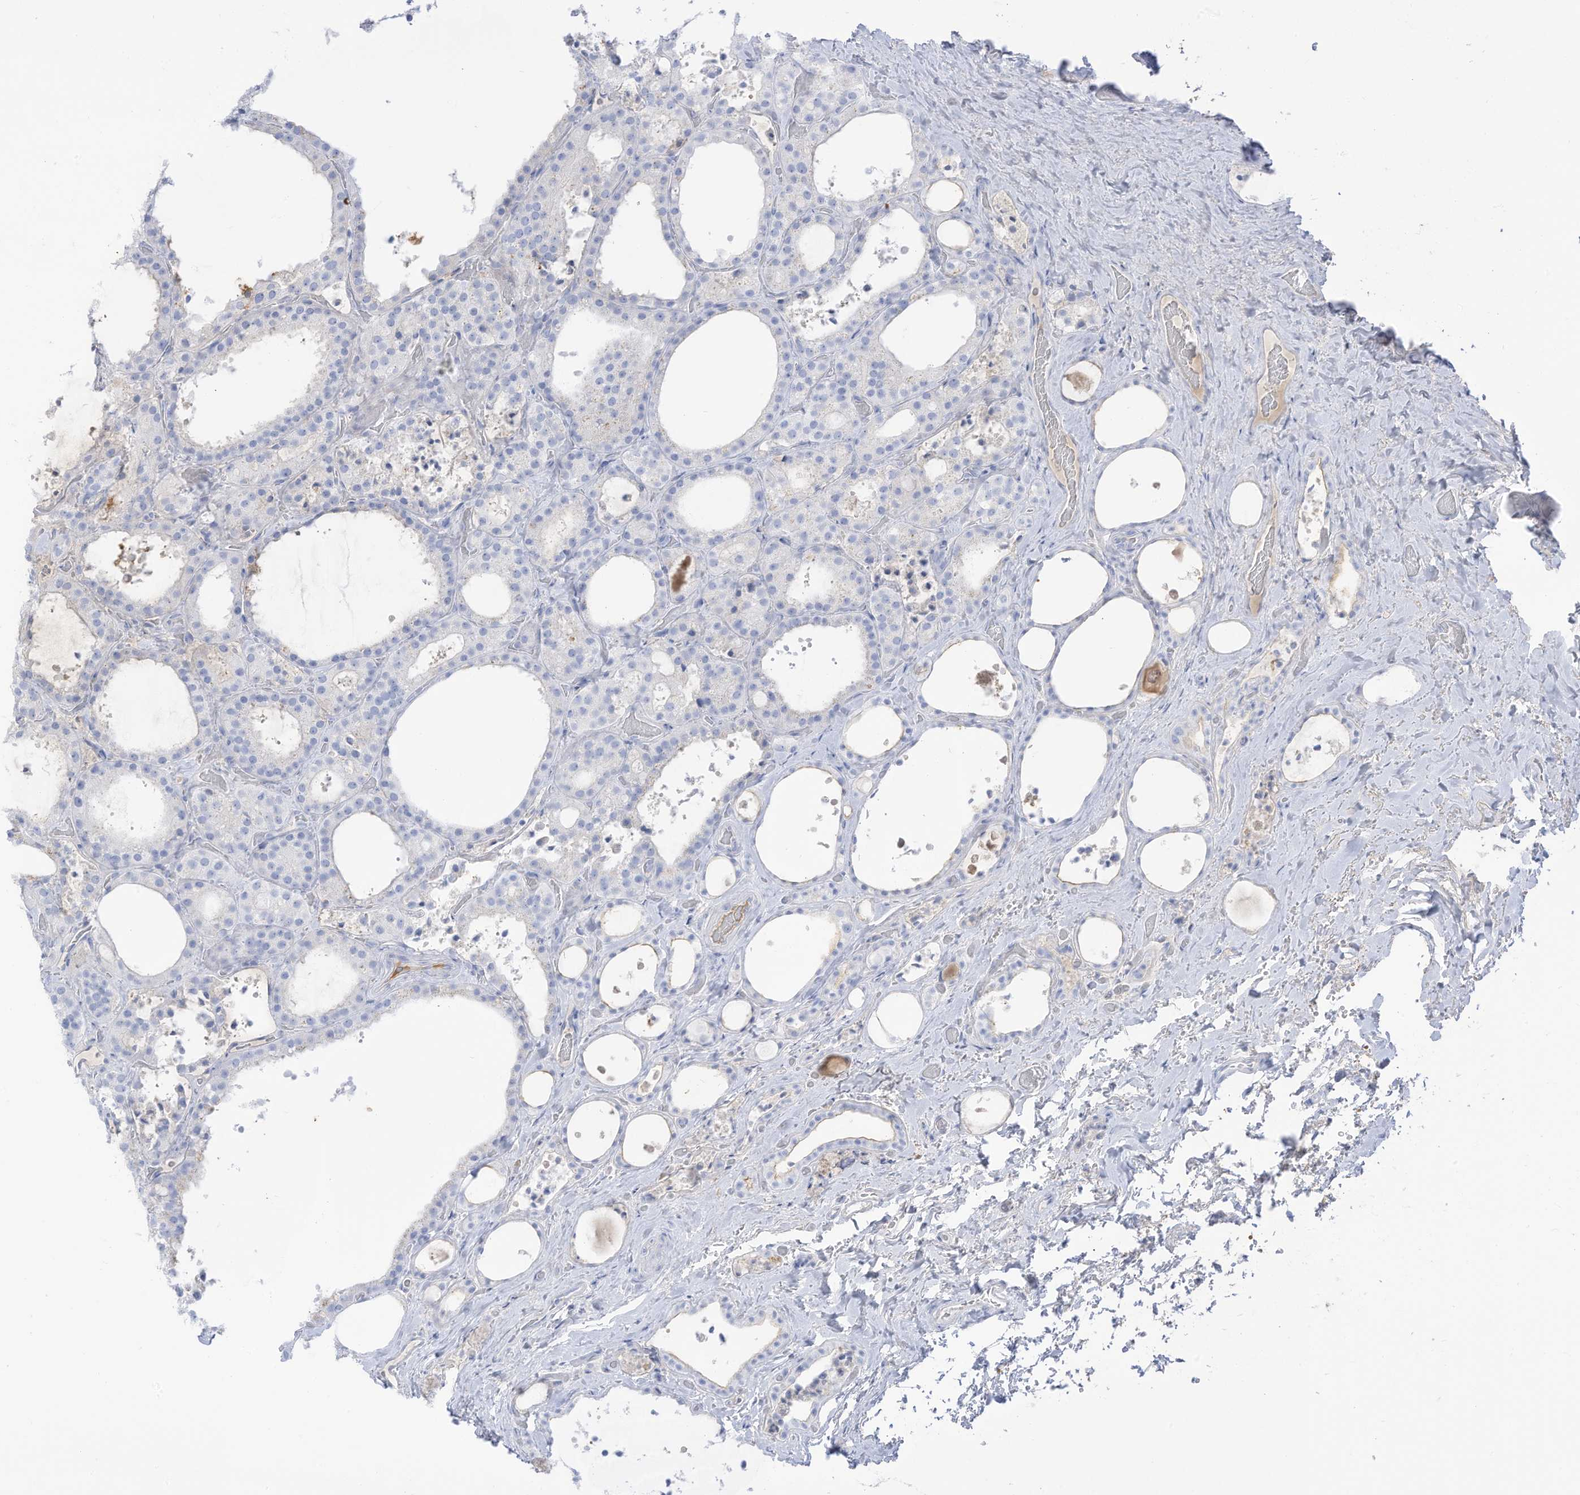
{"staining": {"intensity": "negative", "quantity": "none", "location": "none"}, "tissue": "thyroid cancer", "cell_type": "Tumor cells", "image_type": "cancer", "snomed": [{"axis": "morphology", "description": "Papillary adenocarcinoma, NOS"}, {"axis": "topography", "description": "Thyroid gland"}], "caption": "Immunohistochemistry photomicrograph of human papillary adenocarcinoma (thyroid) stained for a protein (brown), which reveals no staining in tumor cells.", "gene": "HSD17B13", "patient": {"sex": "male", "age": 77}}